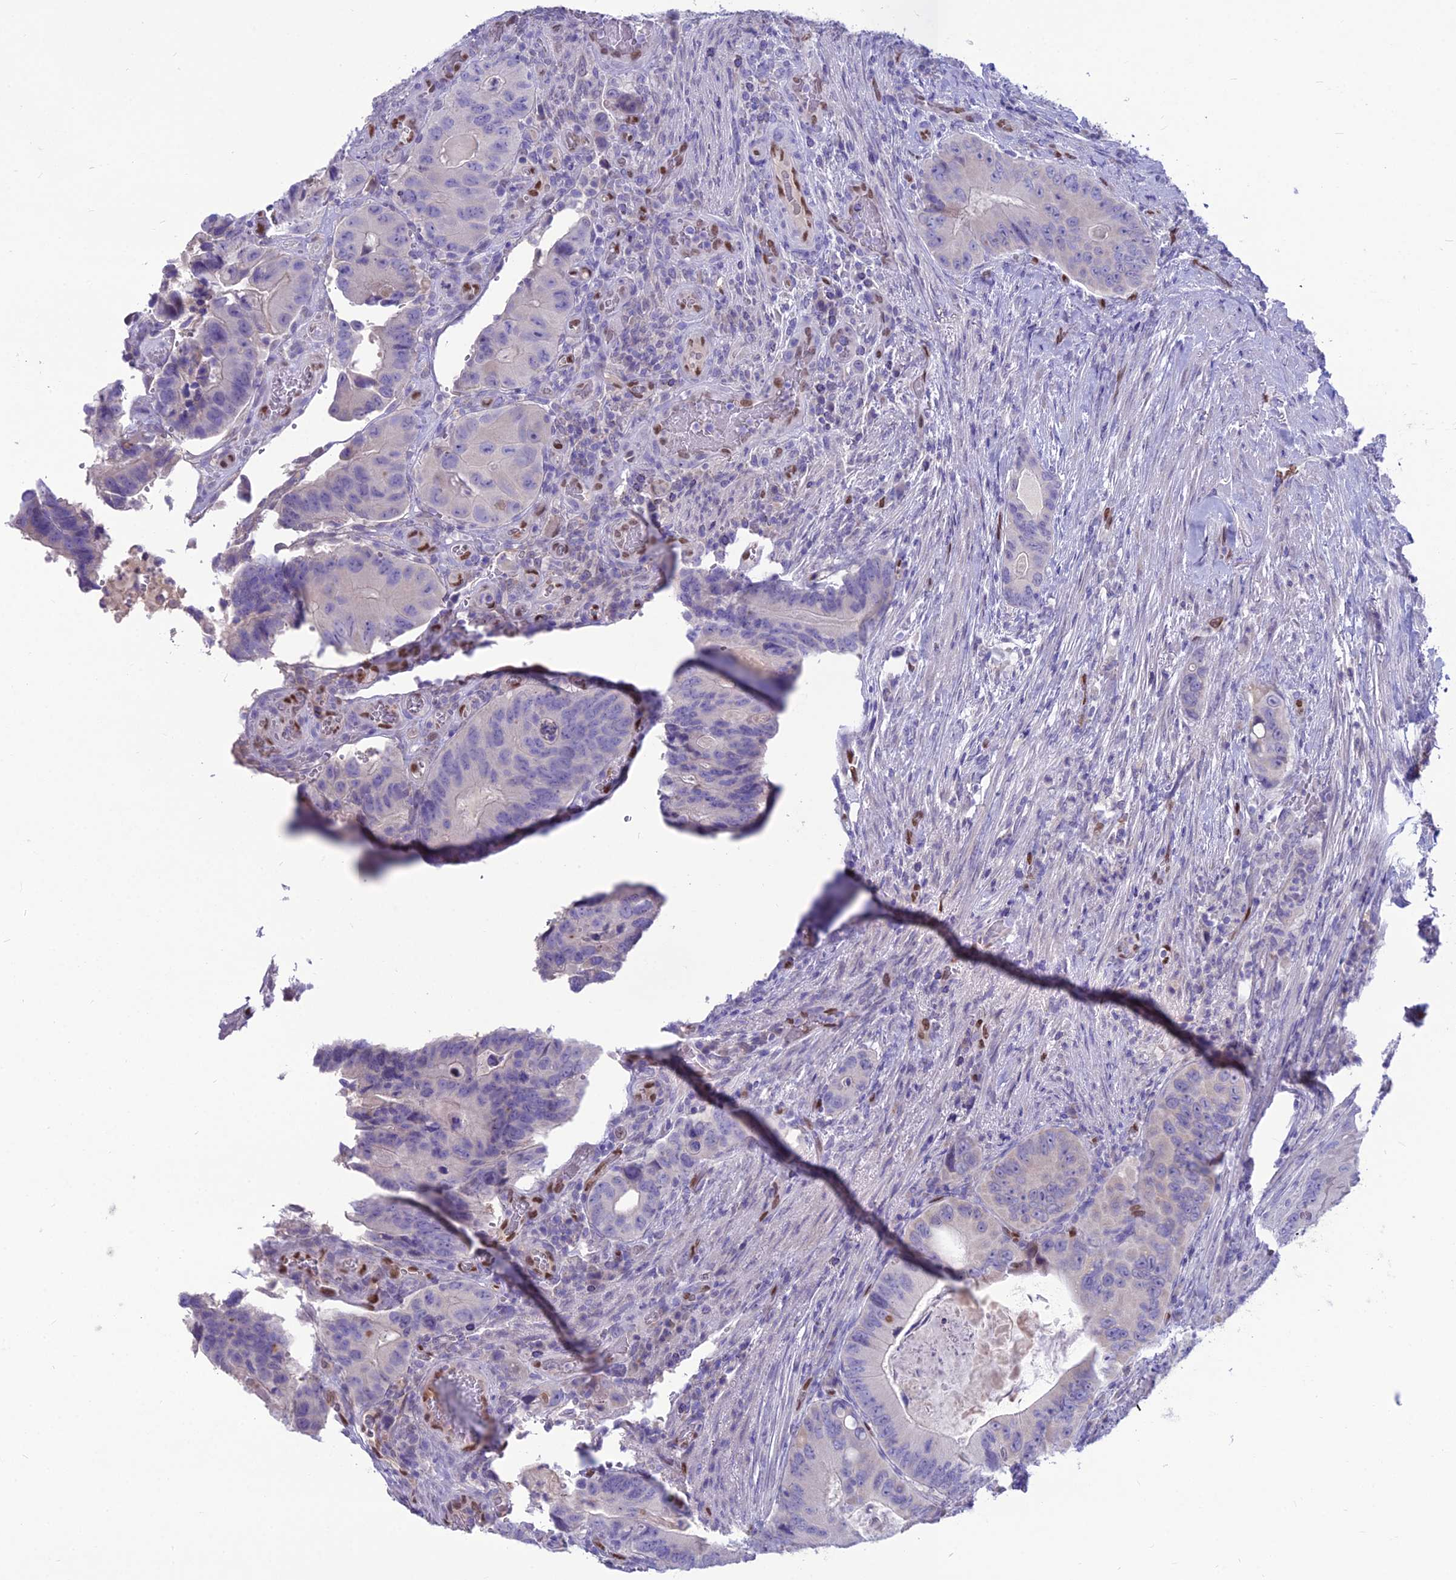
{"staining": {"intensity": "negative", "quantity": "none", "location": "none"}, "tissue": "colorectal cancer", "cell_type": "Tumor cells", "image_type": "cancer", "snomed": [{"axis": "morphology", "description": "Adenocarcinoma, NOS"}, {"axis": "topography", "description": "Colon"}], "caption": "Immunohistochemical staining of adenocarcinoma (colorectal) displays no significant staining in tumor cells.", "gene": "NOVA2", "patient": {"sex": "male", "age": 84}}